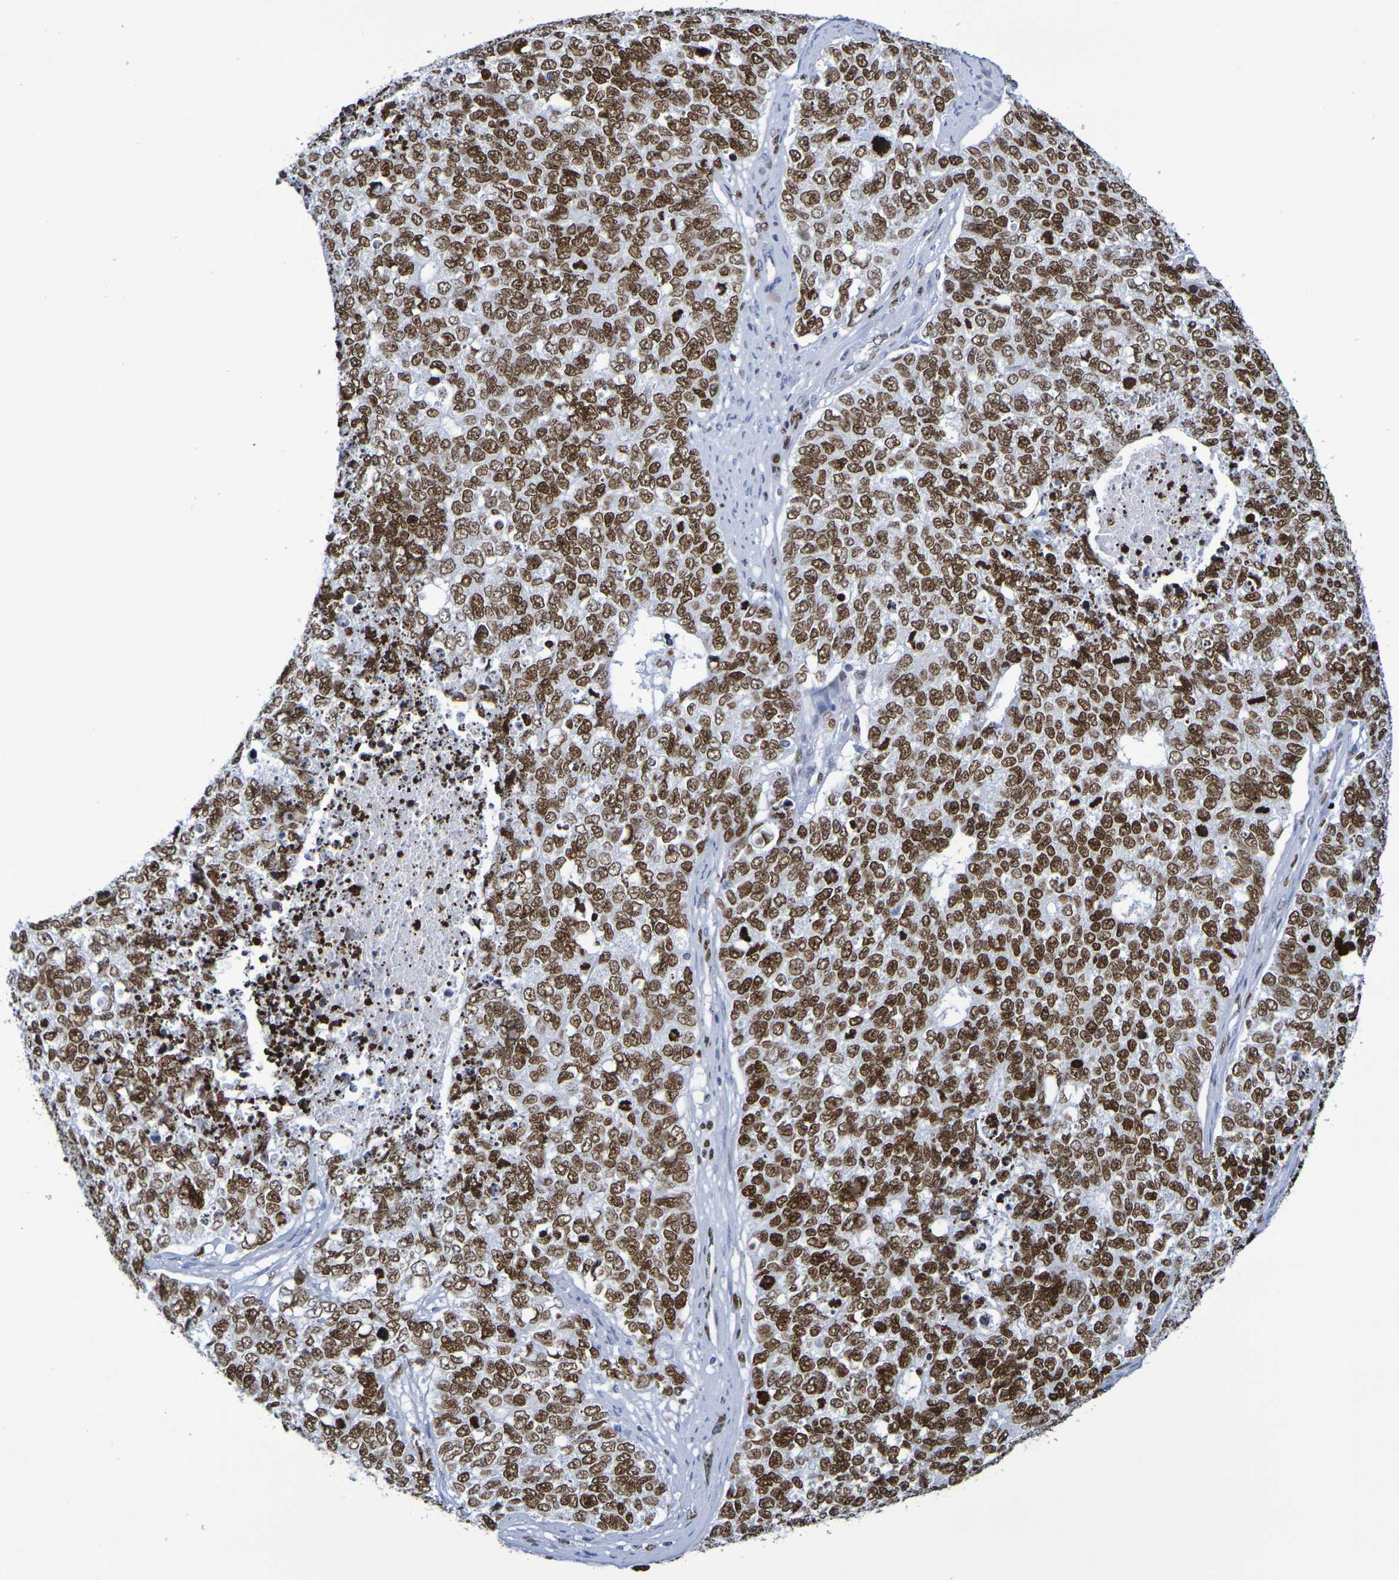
{"staining": {"intensity": "strong", "quantity": ">75%", "location": "nuclear"}, "tissue": "cervical cancer", "cell_type": "Tumor cells", "image_type": "cancer", "snomed": [{"axis": "morphology", "description": "Squamous cell carcinoma, NOS"}, {"axis": "topography", "description": "Cervix"}], "caption": "A high-resolution photomicrograph shows immunohistochemistry staining of cervical squamous cell carcinoma, which displays strong nuclear positivity in approximately >75% of tumor cells. (brown staining indicates protein expression, while blue staining denotes nuclei).", "gene": "H1-5", "patient": {"sex": "female", "age": 63}}